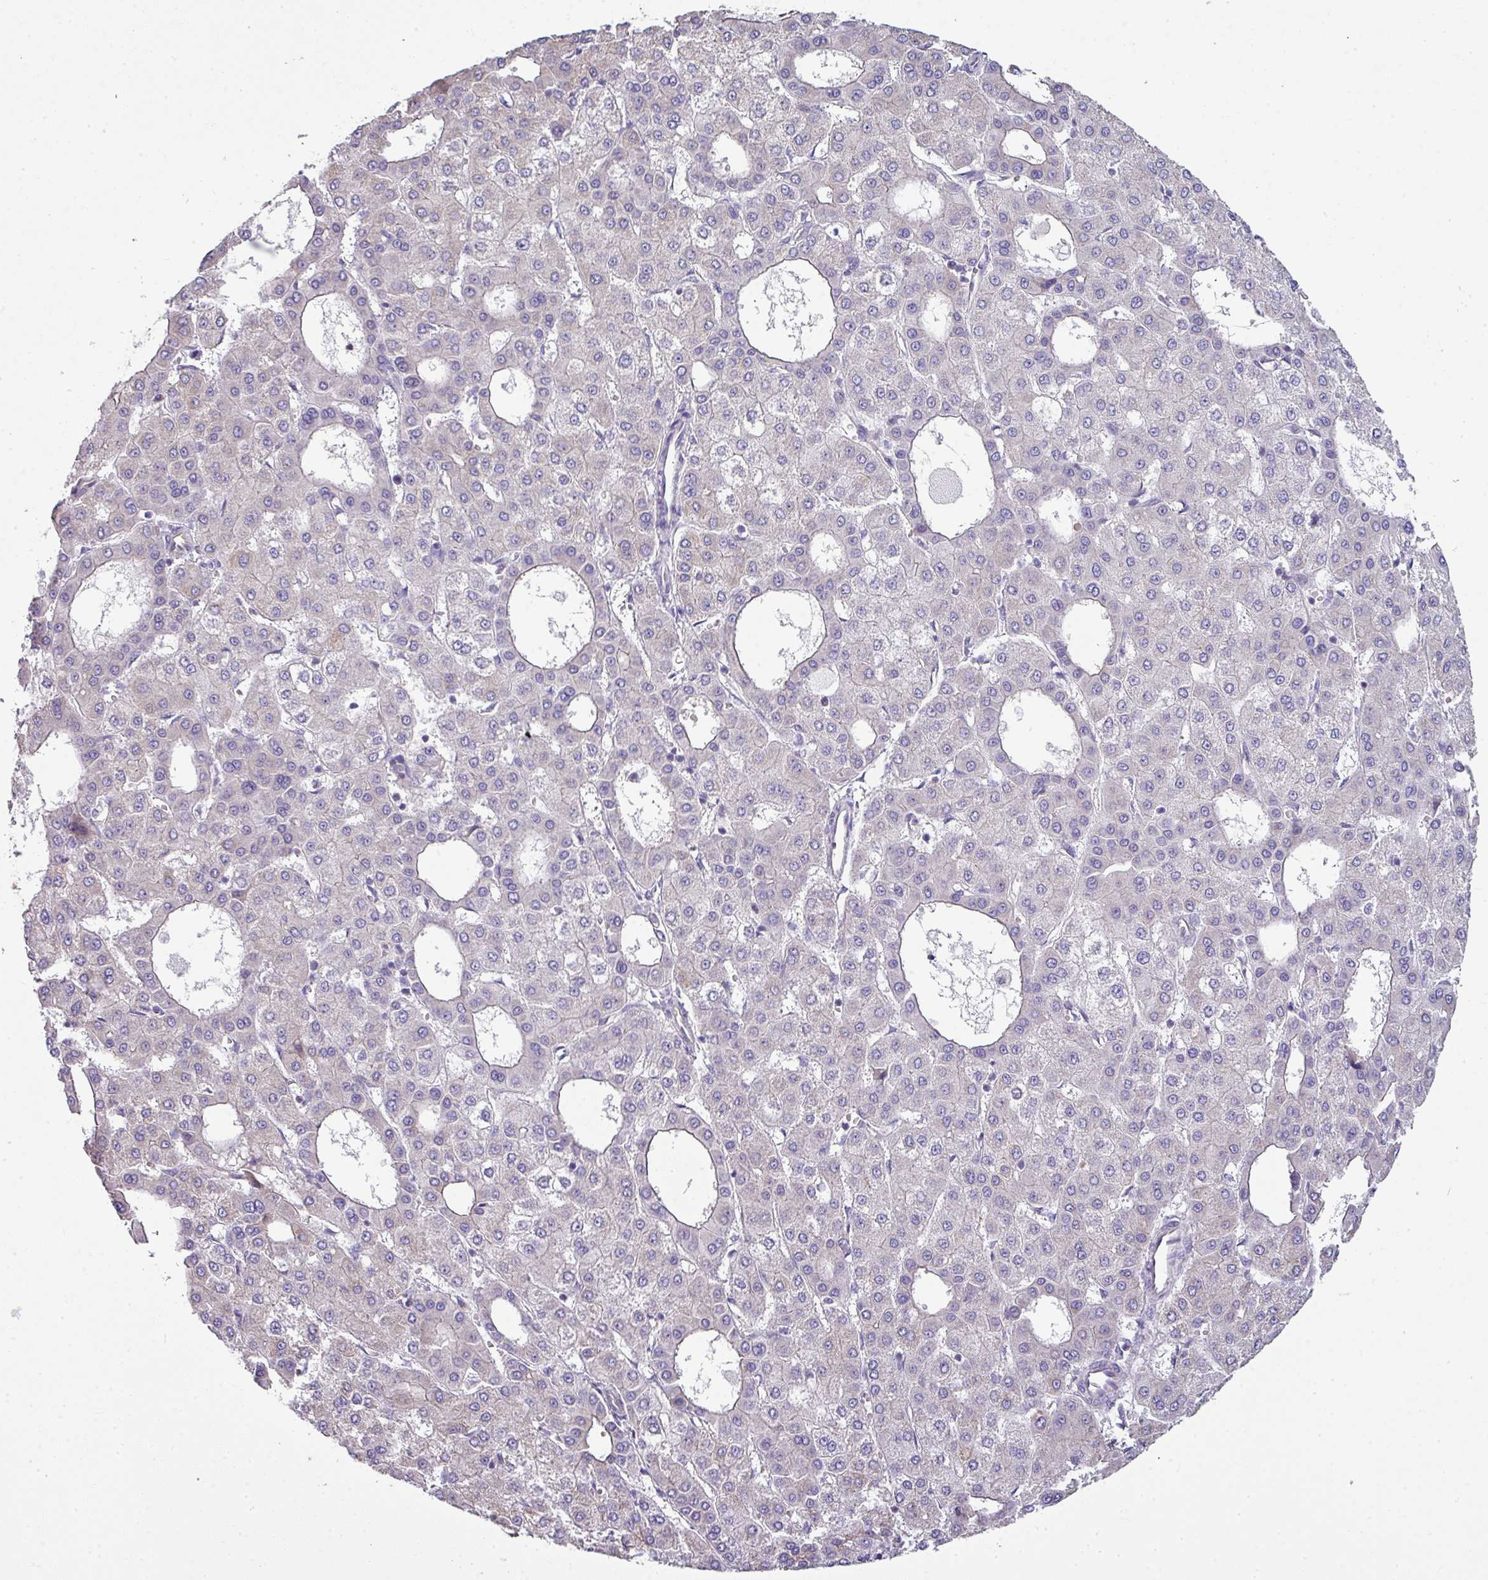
{"staining": {"intensity": "negative", "quantity": "none", "location": "none"}, "tissue": "liver cancer", "cell_type": "Tumor cells", "image_type": "cancer", "snomed": [{"axis": "morphology", "description": "Carcinoma, Hepatocellular, NOS"}, {"axis": "topography", "description": "Liver"}], "caption": "Immunohistochemical staining of liver cancer (hepatocellular carcinoma) shows no significant staining in tumor cells.", "gene": "PALS2", "patient": {"sex": "male", "age": 47}}